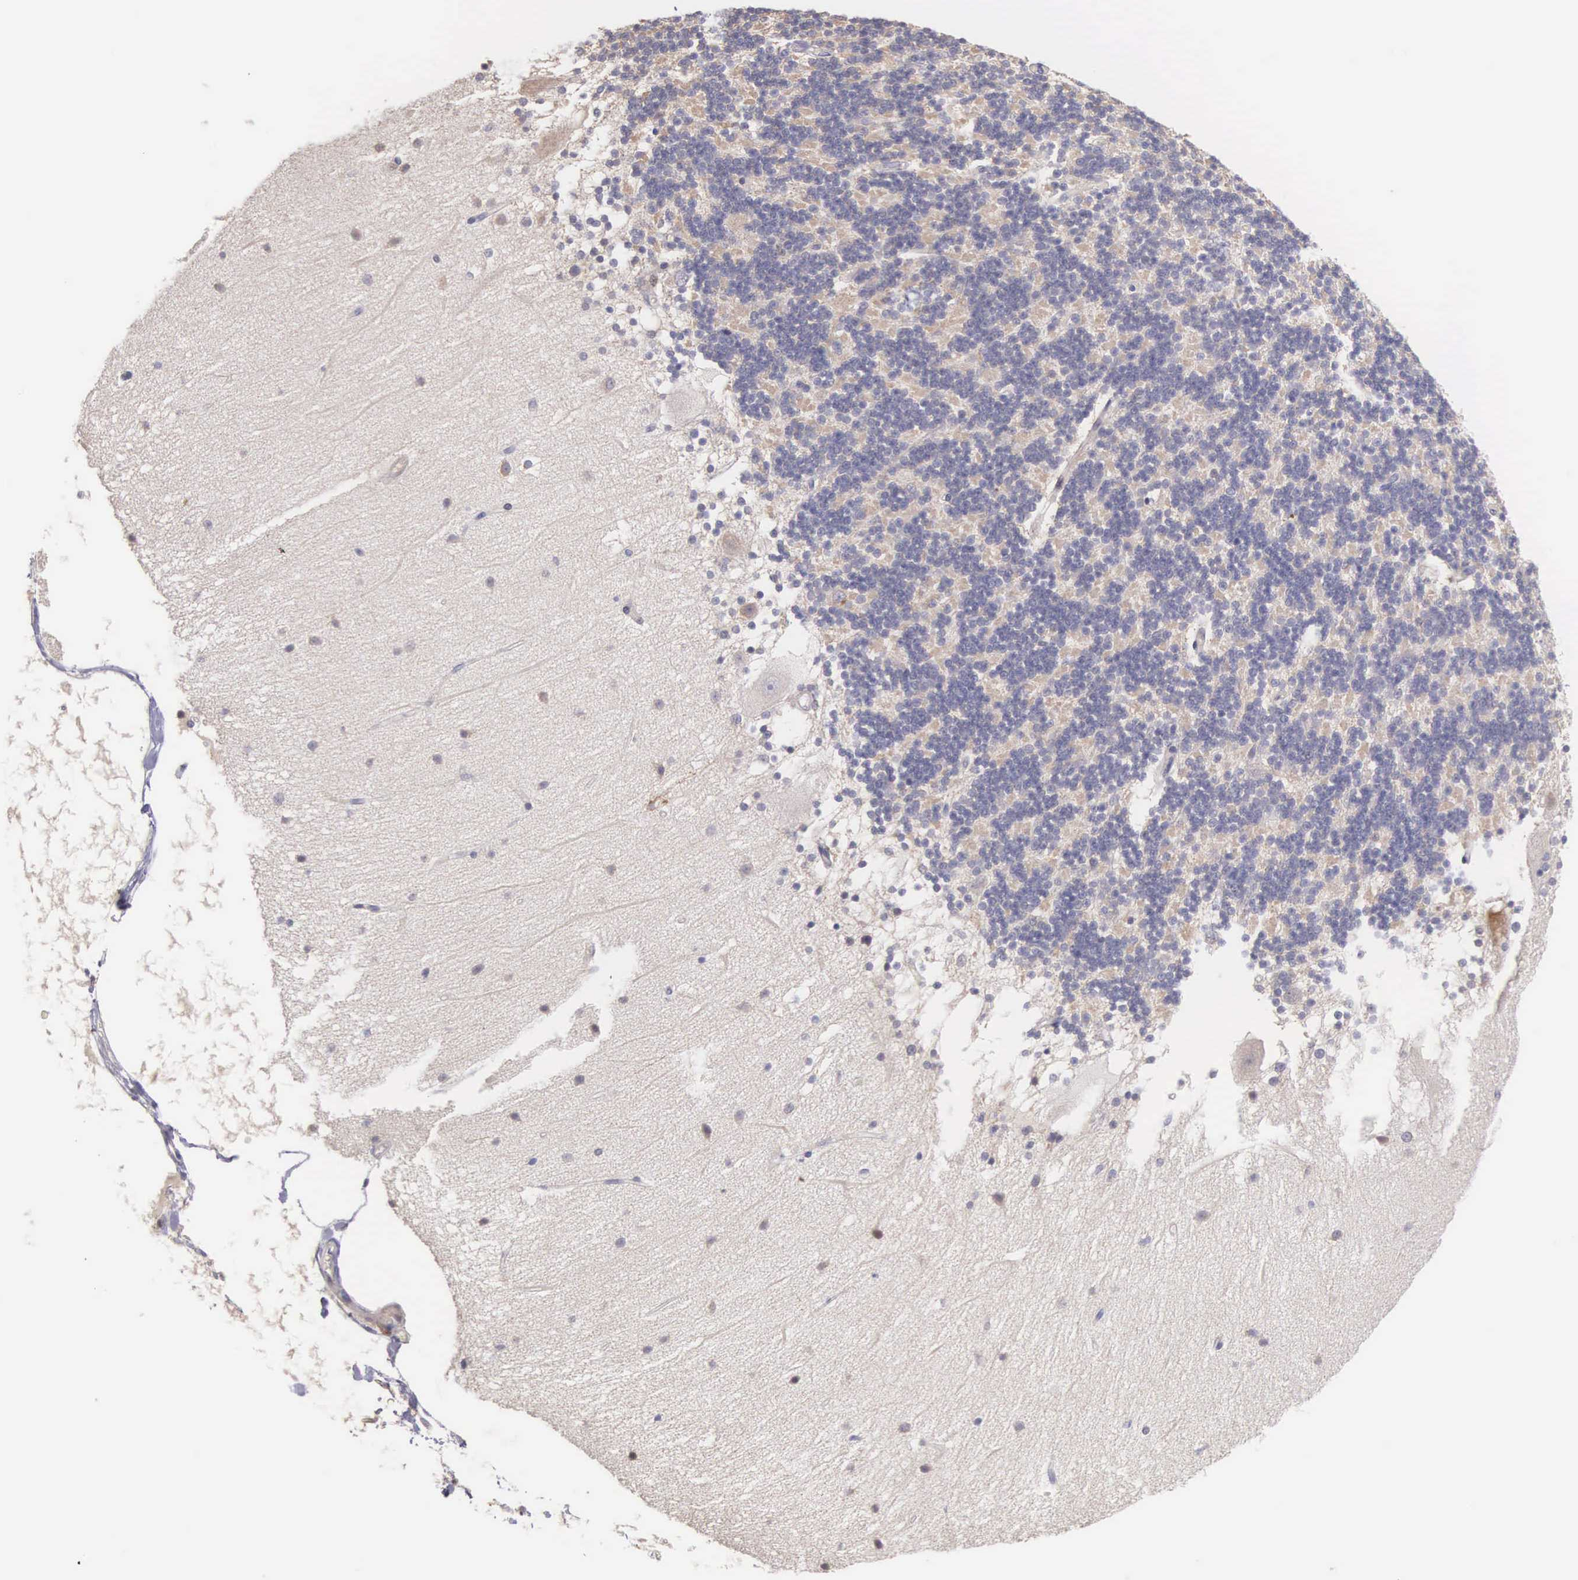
{"staining": {"intensity": "weak", "quantity": "25%-75%", "location": "cytoplasmic/membranous"}, "tissue": "cerebellum", "cell_type": "Cells in granular layer", "image_type": "normal", "snomed": [{"axis": "morphology", "description": "Normal tissue, NOS"}, {"axis": "topography", "description": "Cerebellum"}], "caption": "Immunohistochemistry of normal cerebellum displays low levels of weak cytoplasmic/membranous expression in approximately 25%-75% of cells in granular layer. (Brightfield microscopy of DAB IHC at high magnification).", "gene": "PIR", "patient": {"sex": "female", "age": 54}}